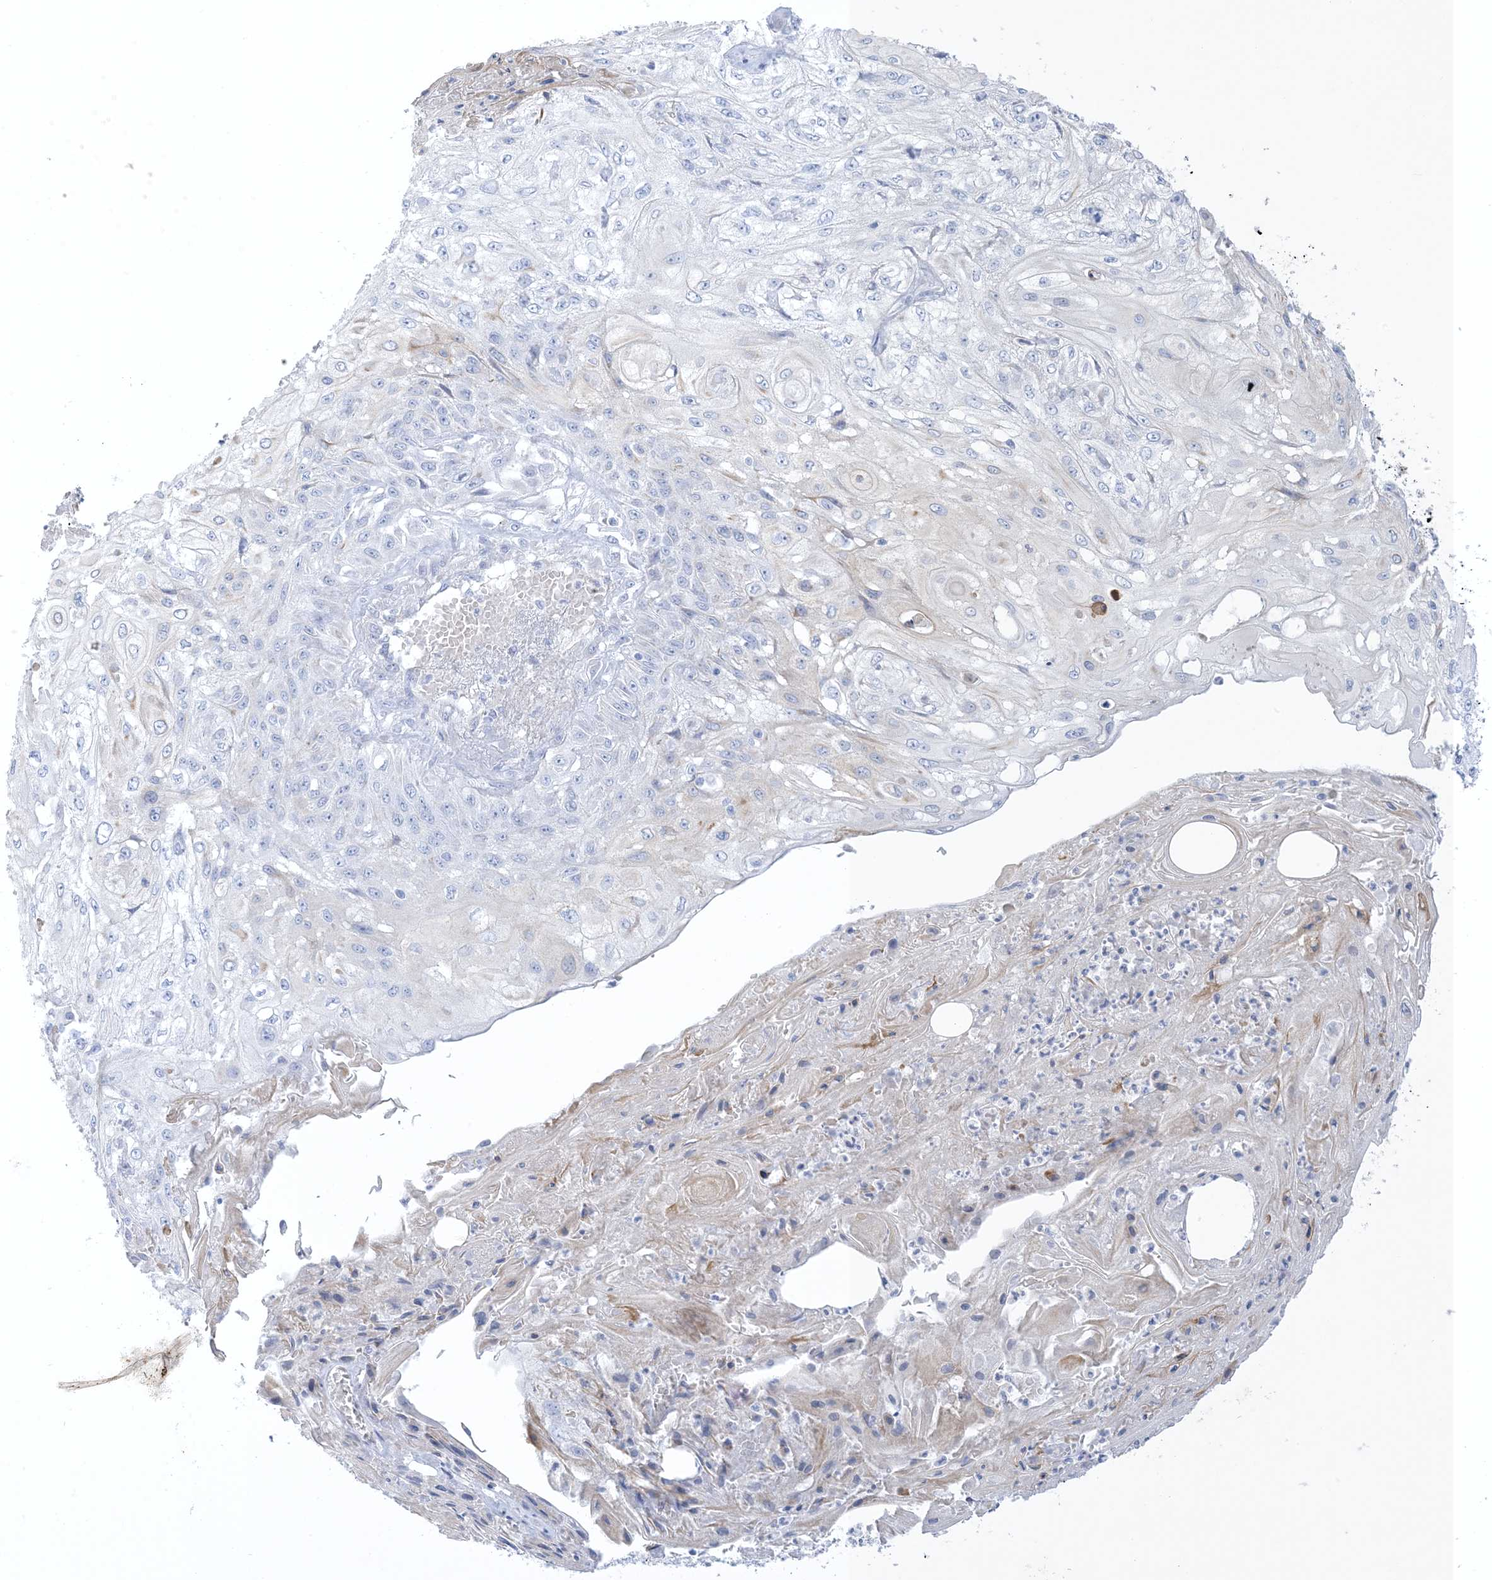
{"staining": {"intensity": "negative", "quantity": "none", "location": "none"}, "tissue": "skin cancer", "cell_type": "Tumor cells", "image_type": "cancer", "snomed": [{"axis": "morphology", "description": "Squamous cell carcinoma, NOS"}, {"axis": "morphology", "description": "Squamous cell carcinoma, metastatic, NOS"}, {"axis": "topography", "description": "Skin"}, {"axis": "topography", "description": "Lymph node"}], "caption": "Tumor cells show no significant protein positivity in skin cancer (metastatic squamous cell carcinoma).", "gene": "XIRP2", "patient": {"sex": "male", "age": 75}}